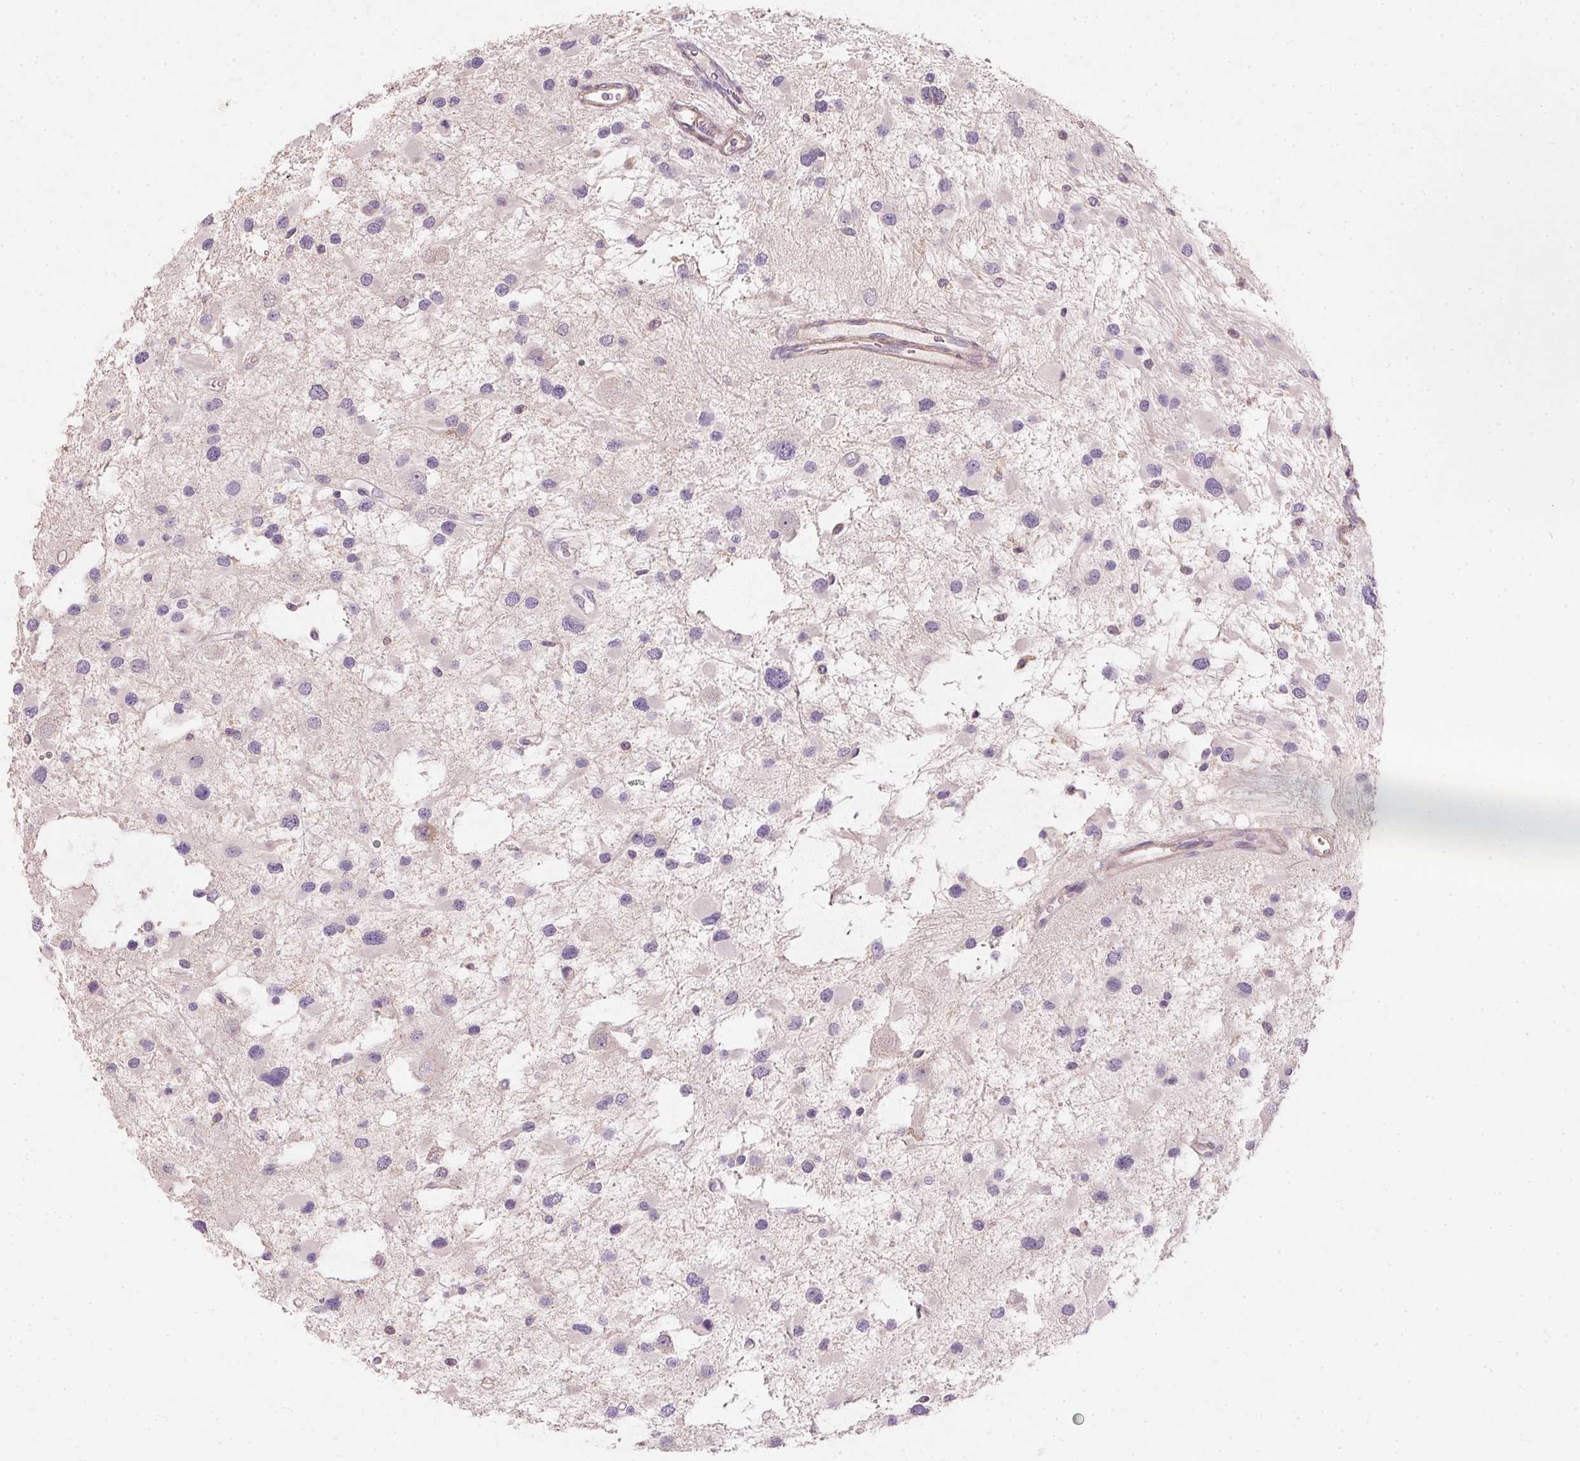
{"staining": {"intensity": "negative", "quantity": "none", "location": "none"}, "tissue": "glioma", "cell_type": "Tumor cells", "image_type": "cancer", "snomed": [{"axis": "morphology", "description": "Glioma, malignant, Low grade"}, {"axis": "topography", "description": "Brain"}], "caption": "A histopathology image of malignant glioma (low-grade) stained for a protein shows no brown staining in tumor cells.", "gene": "KCNK15", "patient": {"sex": "female", "age": 32}}